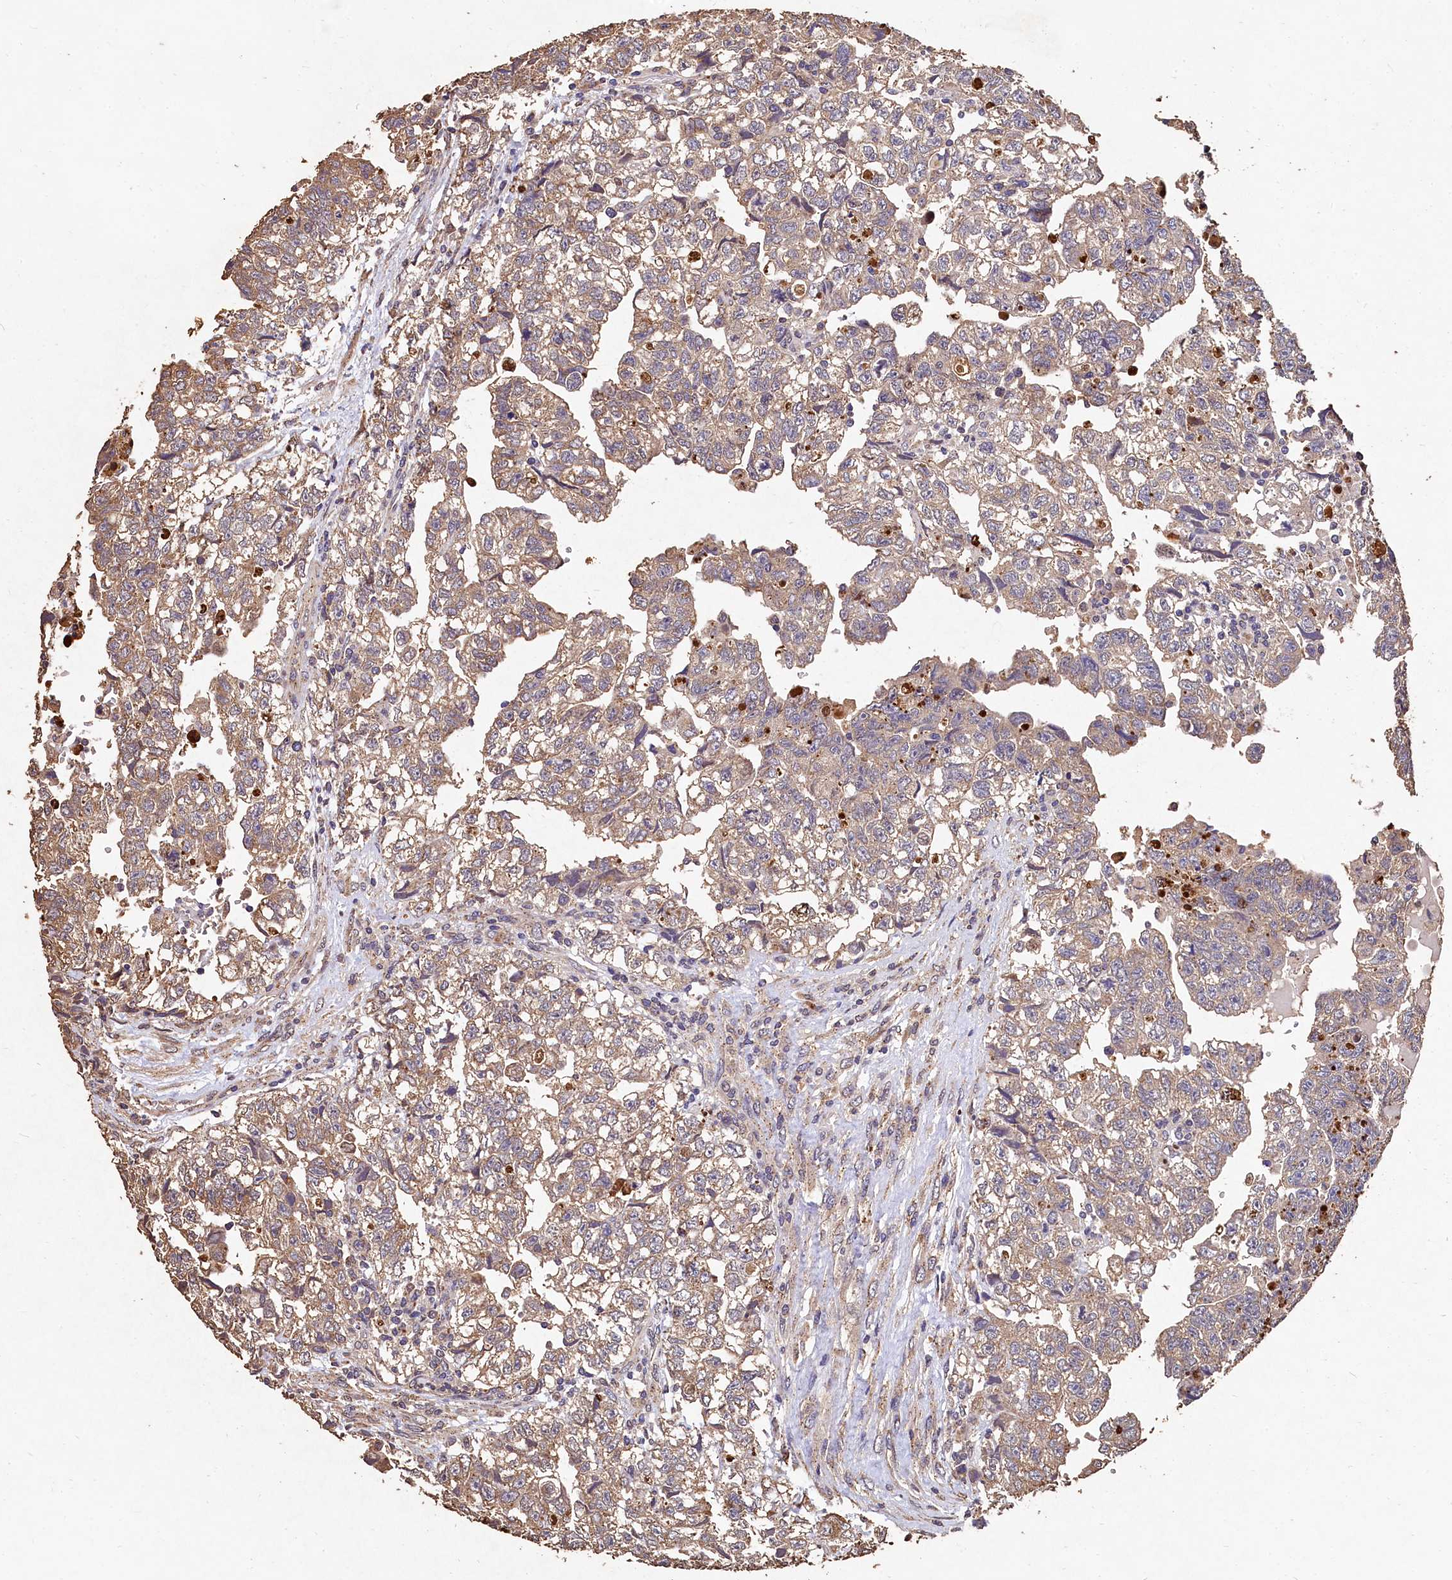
{"staining": {"intensity": "weak", "quantity": ">75%", "location": "cytoplasmic/membranous"}, "tissue": "testis cancer", "cell_type": "Tumor cells", "image_type": "cancer", "snomed": [{"axis": "morphology", "description": "Carcinoma, Embryonal, NOS"}, {"axis": "topography", "description": "Testis"}], "caption": "This histopathology image displays immunohistochemistry (IHC) staining of human embryonal carcinoma (testis), with low weak cytoplasmic/membranous positivity in approximately >75% of tumor cells.", "gene": "LSM4", "patient": {"sex": "male", "age": 36}}